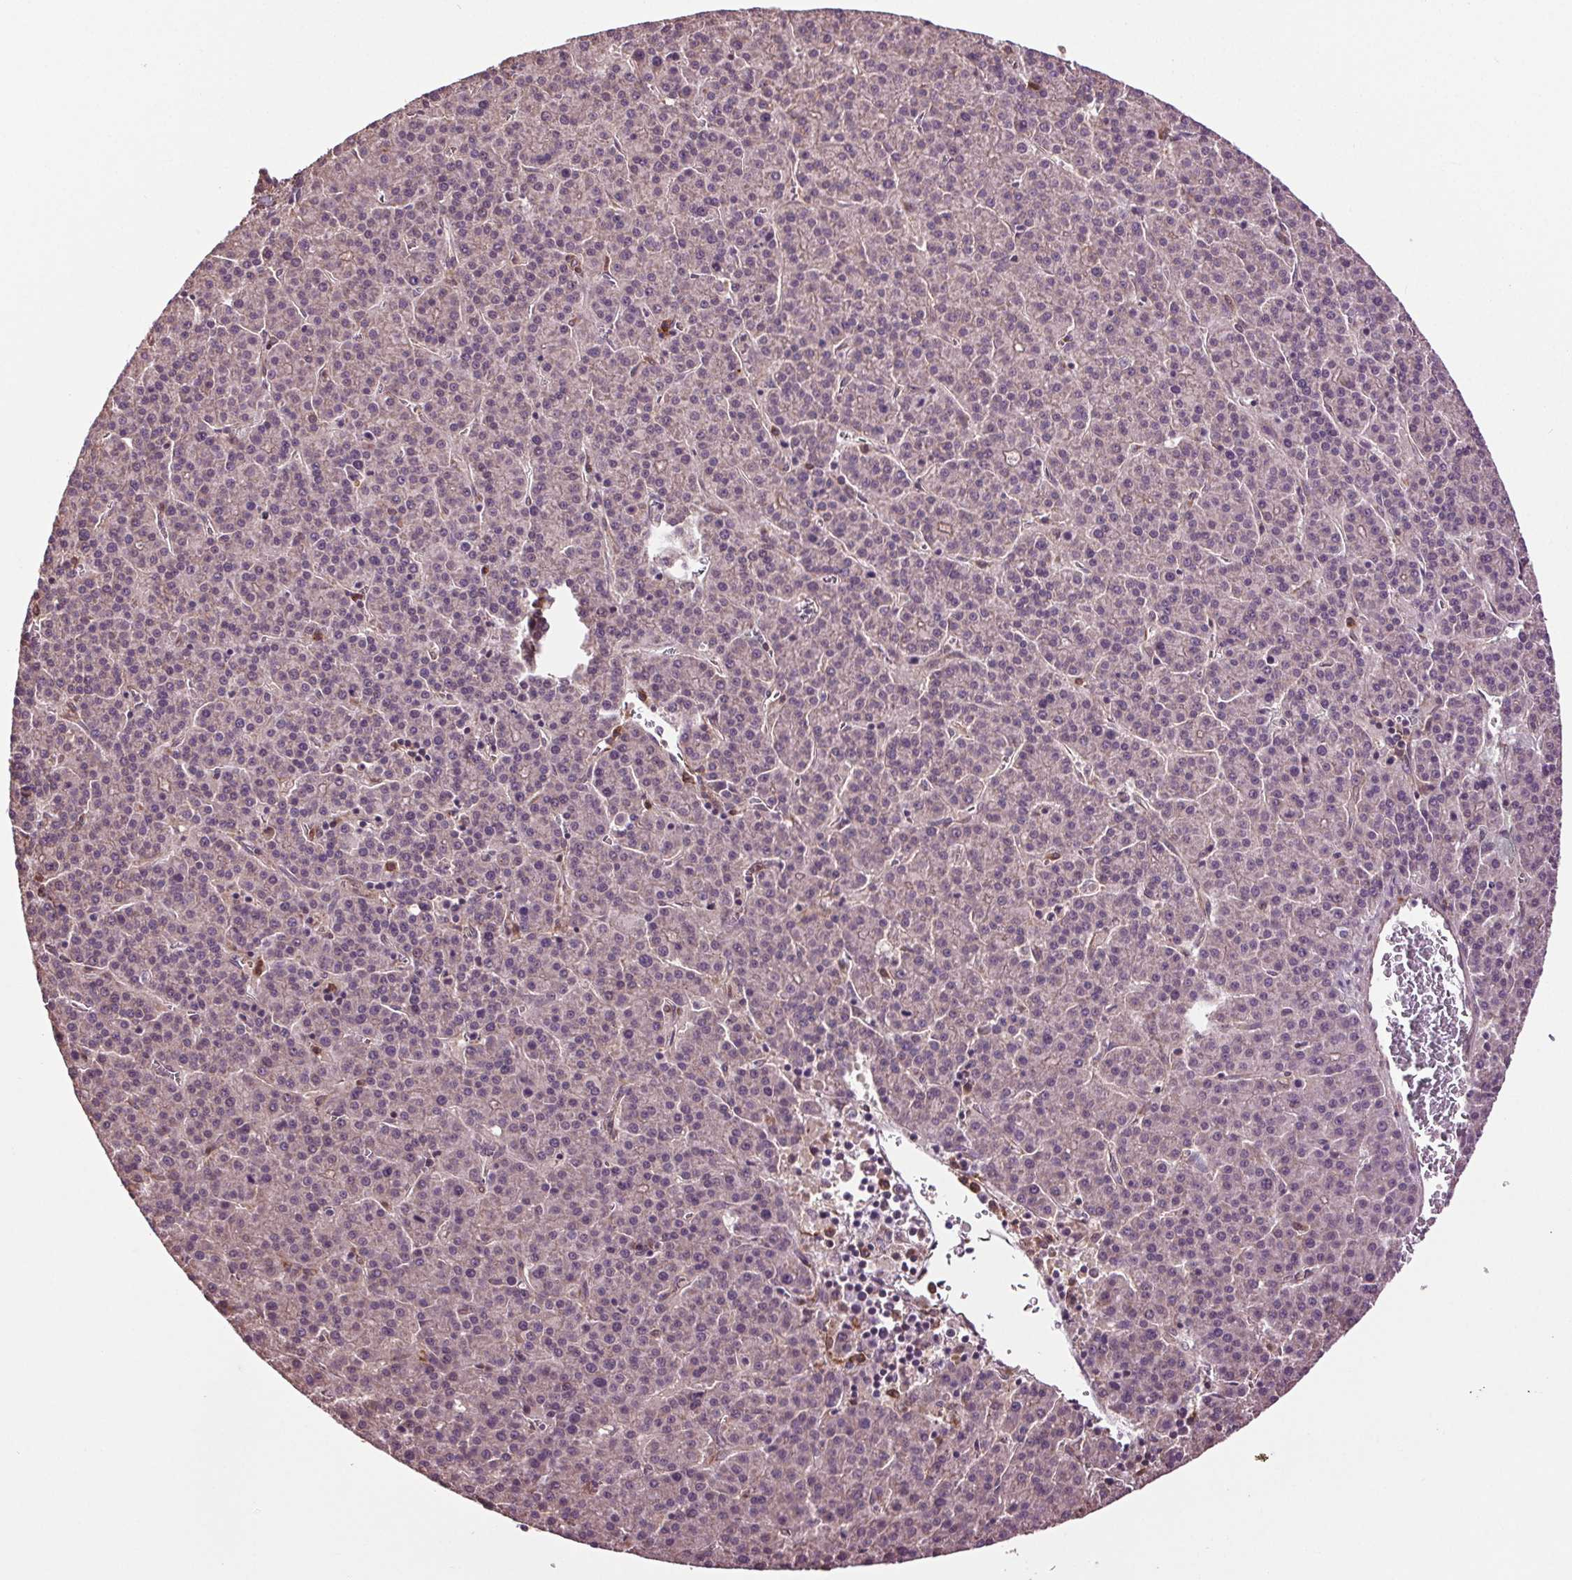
{"staining": {"intensity": "negative", "quantity": "none", "location": "none"}, "tissue": "liver cancer", "cell_type": "Tumor cells", "image_type": "cancer", "snomed": [{"axis": "morphology", "description": "Carcinoma, Hepatocellular, NOS"}, {"axis": "topography", "description": "Liver"}], "caption": "There is no significant staining in tumor cells of hepatocellular carcinoma (liver). Brightfield microscopy of immunohistochemistry (IHC) stained with DAB (3,3'-diaminobenzidine) (brown) and hematoxylin (blue), captured at high magnification.", "gene": "RNPEP", "patient": {"sex": "female", "age": 58}}